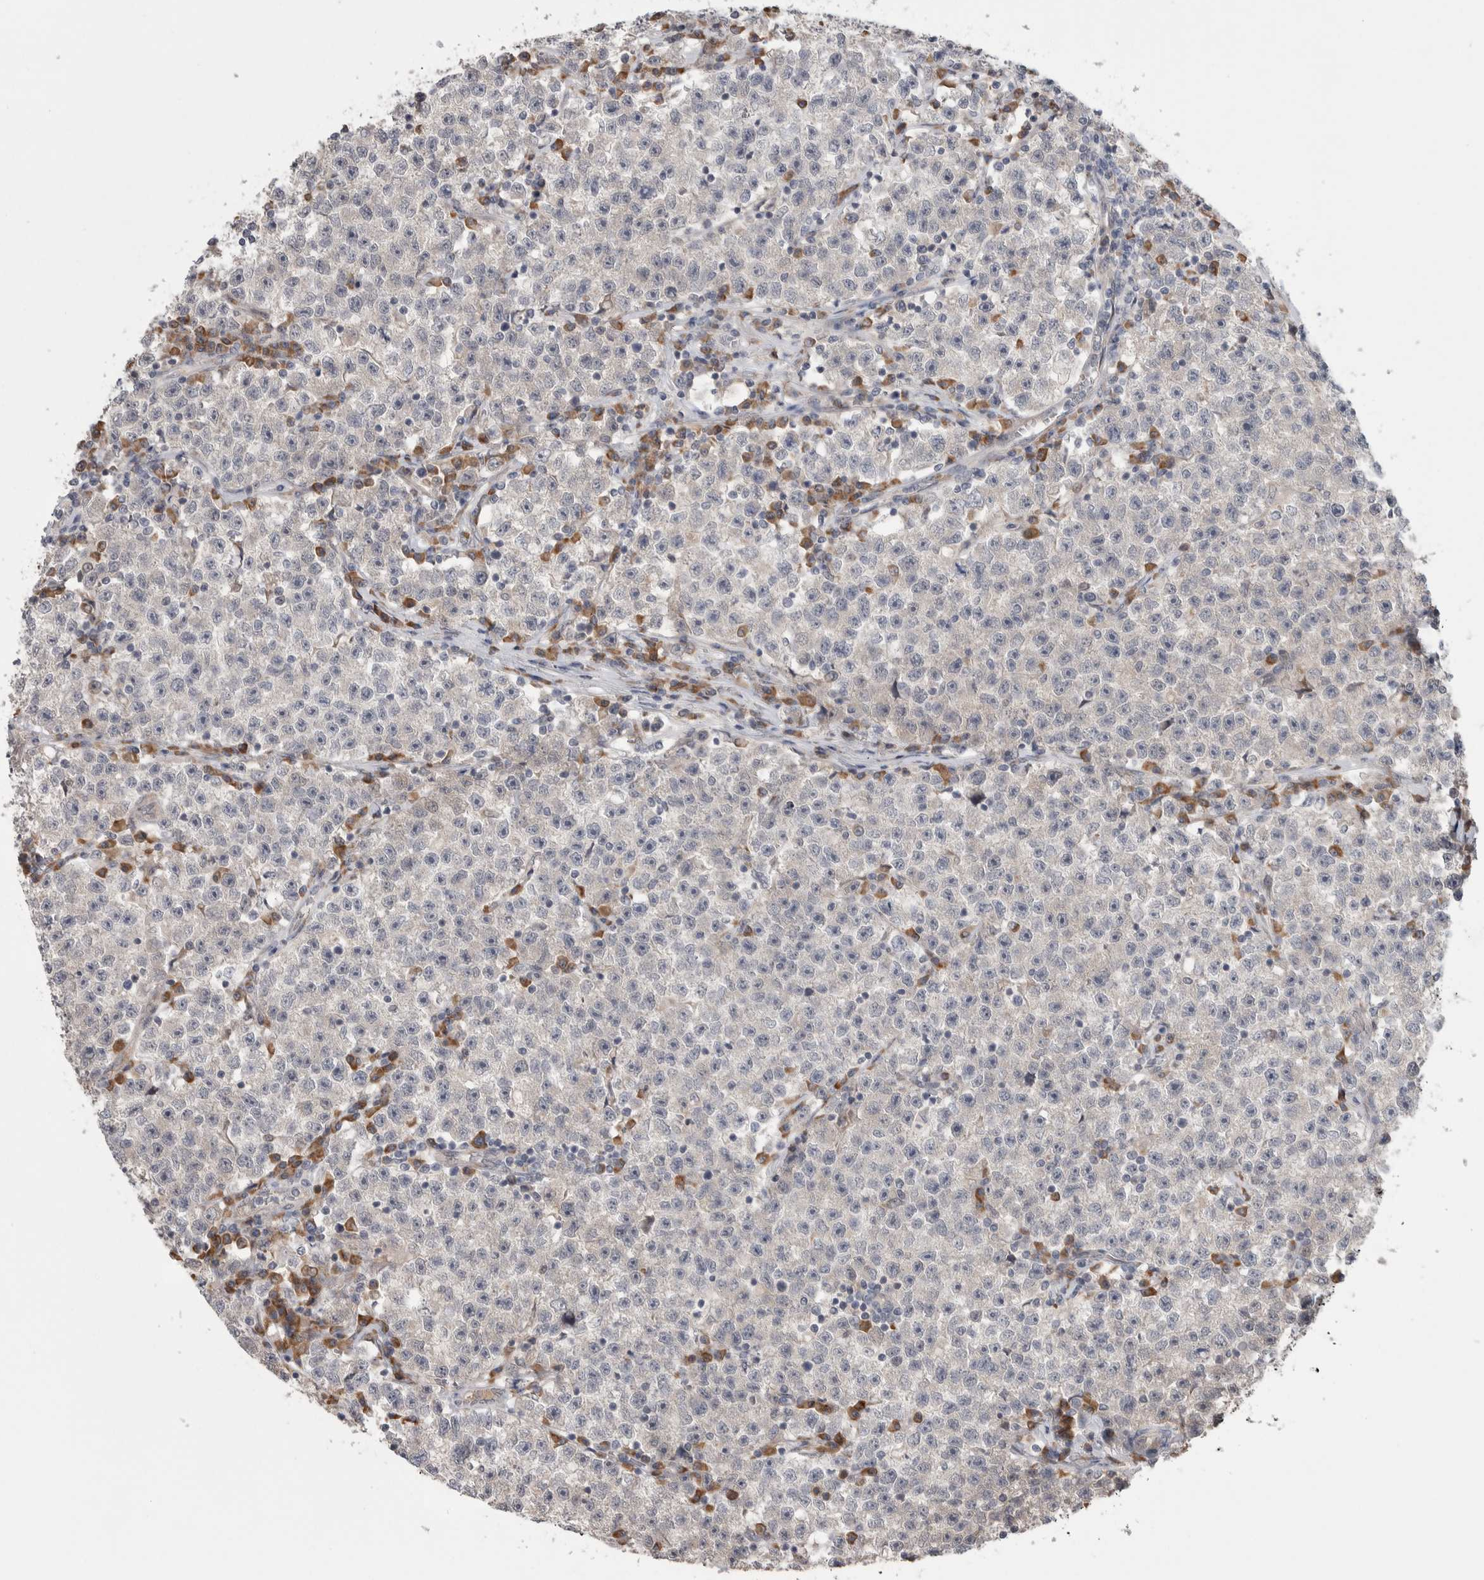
{"staining": {"intensity": "negative", "quantity": "none", "location": "none"}, "tissue": "testis cancer", "cell_type": "Tumor cells", "image_type": "cancer", "snomed": [{"axis": "morphology", "description": "Seminoma, NOS"}, {"axis": "topography", "description": "Testis"}], "caption": "Immunohistochemistry image of seminoma (testis) stained for a protein (brown), which reveals no positivity in tumor cells.", "gene": "CUL2", "patient": {"sex": "male", "age": 22}}